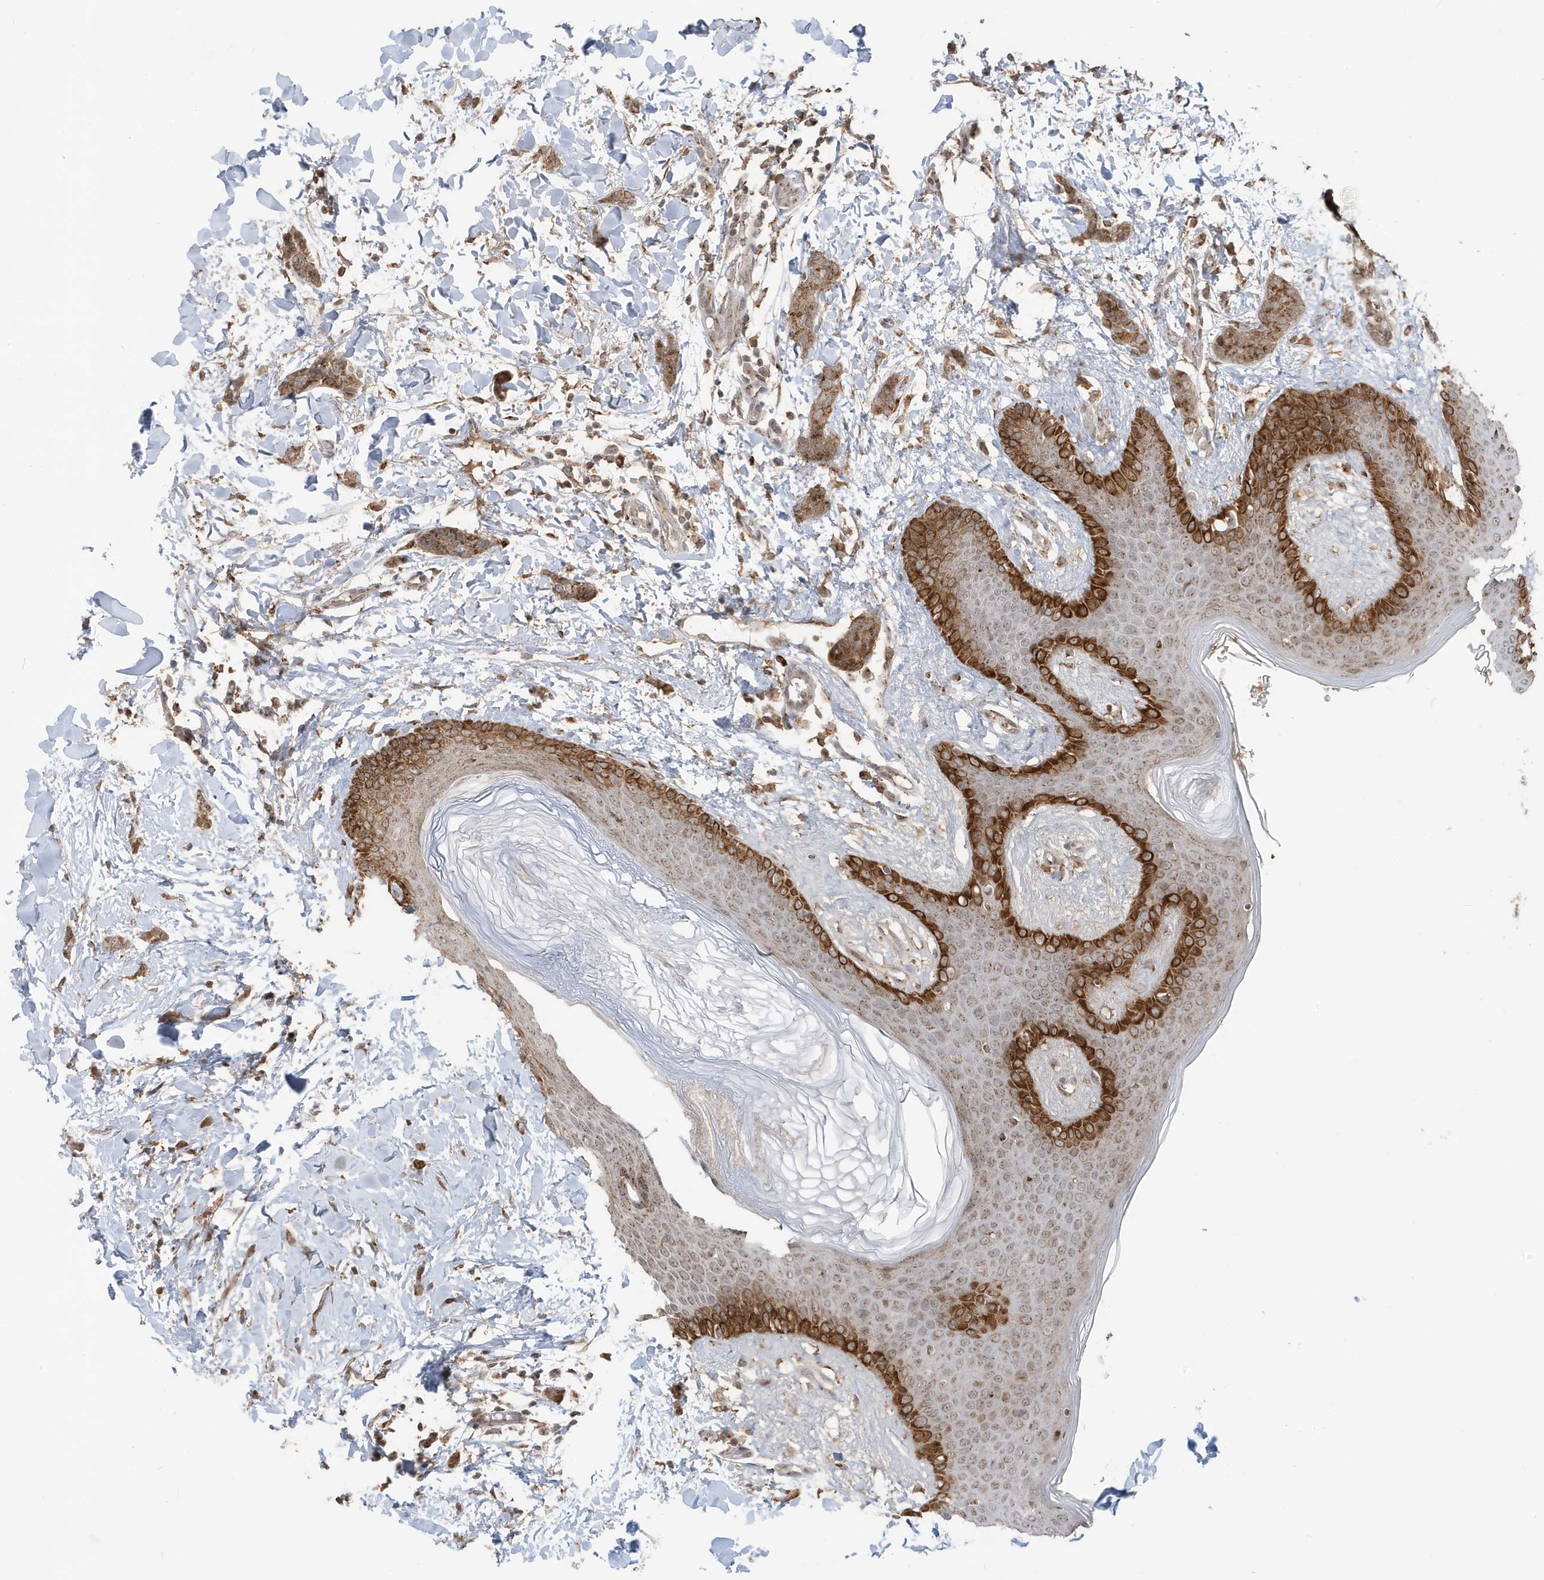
{"staining": {"intensity": "moderate", "quantity": ">75%", "location": "cytoplasmic/membranous"}, "tissue": "breast cancer", "cell_type": "Tumor cells", "image_type": "cancer", "snomed": [{"axis": "morphology", "description": "Lobular carcinoma"}, {"axis": "topography", "description": "Skin"}, {"axis": "topography", "description": "Breast"}], "caption": "Breast cancer (lobular carcinoma) stained for a protein reveals moderate cytoplasmic/membranous positivity in tumor cells. (brown staining indicates protein expression, while blue staining denotes nuclei).", "gene": "RER1", "patient": {"sex": "female", "age": 46}}